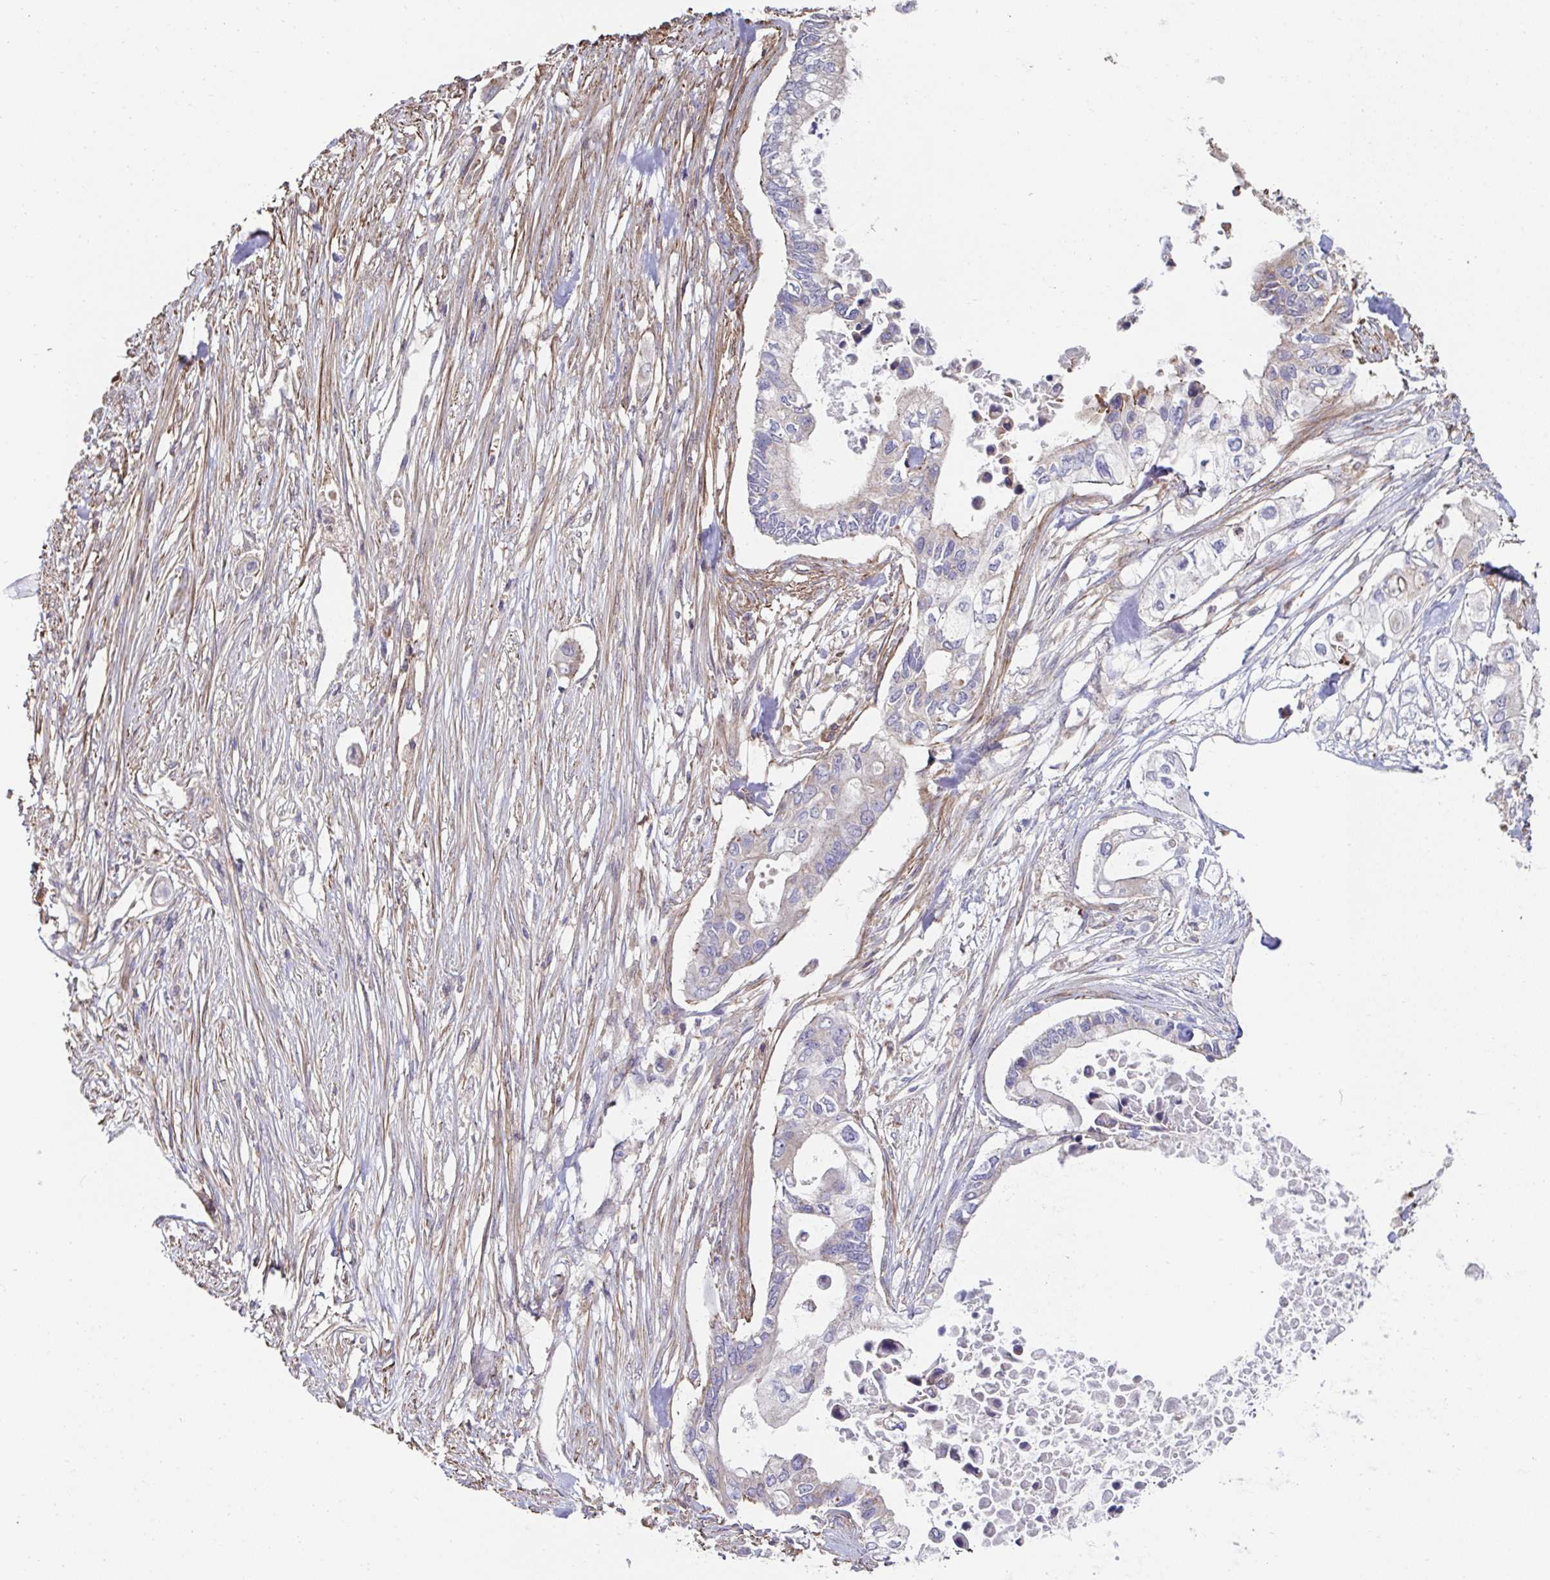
{"staining": {"intensity": "negative", "quantity": "none", "location": "none"}, "tissue": "pancreatic cancer", "cell_type": "Tumor cells", "image_type": "cancer", "snomed": [{"axis": "morphology", "description": "Adenocarcinoma, NOS"}, {"axis": "topography", "description": "Pancreas"}], "caption": "There is no significant expression in tumor cells of adenocarcinoma (pancreatic).", "gene": "DZANK1", "patient": {"sex": "female", "age": 63}}